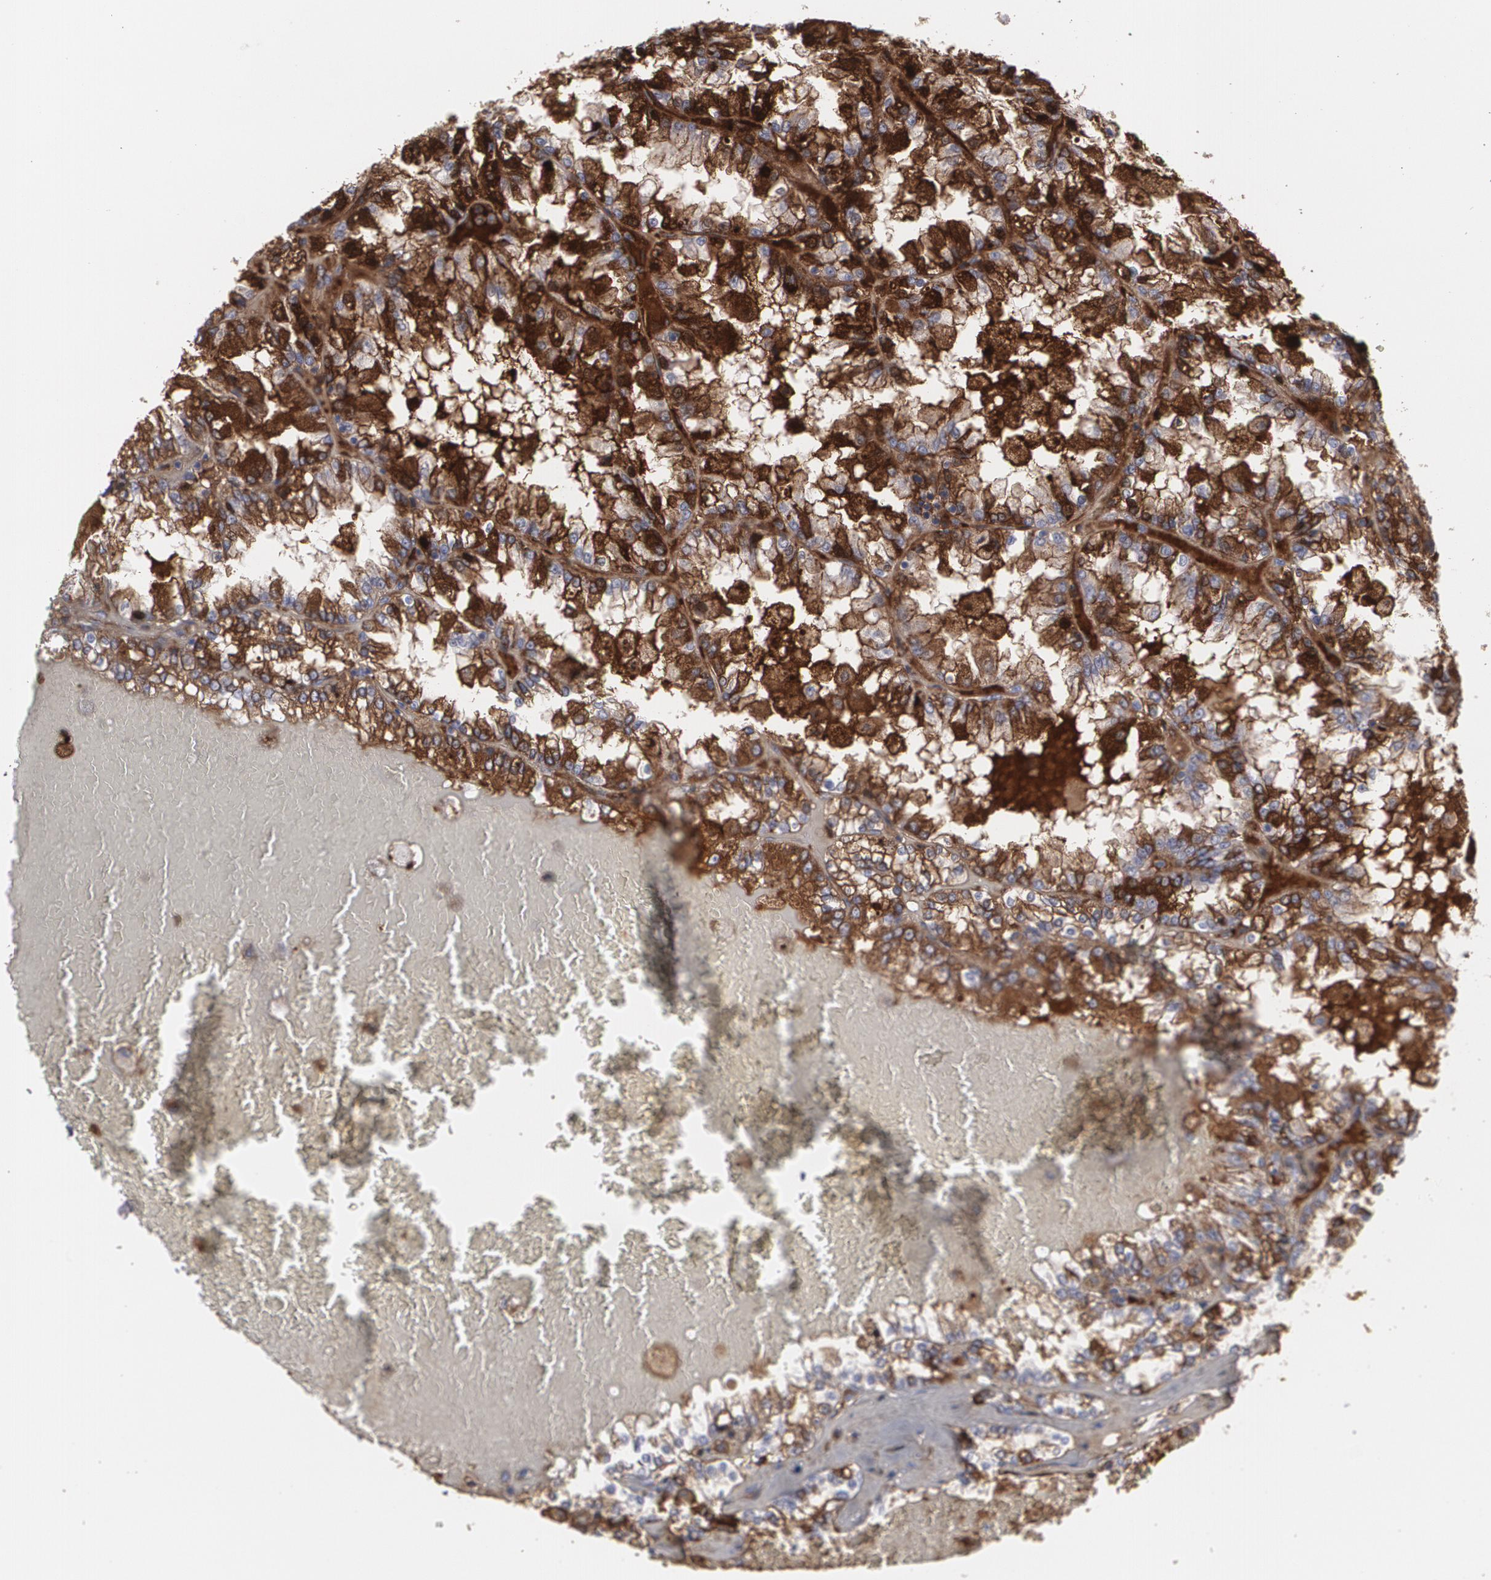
{"staining": {"intensity": "moderate", "quantity": "25%-75%", "location": "cytoplasmic/membranous"}, "tissue": "renal cancer", "cell_type": "Tumor cells", "image_type": "cancer", "snomed": [{"axis": "morphology", "description": "Adenocarcinoma, NOS"}, {"axis": "topography", "description": "Kidney"}], "caption": "The photomicrograph displays immunohistochemical staining of adenocarcinoma (renal). There is moderate cytoplasmic/membranous expression is identified in about 25%-75% of tumor cells. The staining was performed using DAB, with brown indicating positive protein expression. Nuclei are stained blue with hematoxylin.", "gene": "LRG1", "patient": {"sex": "female", "age": 56}}